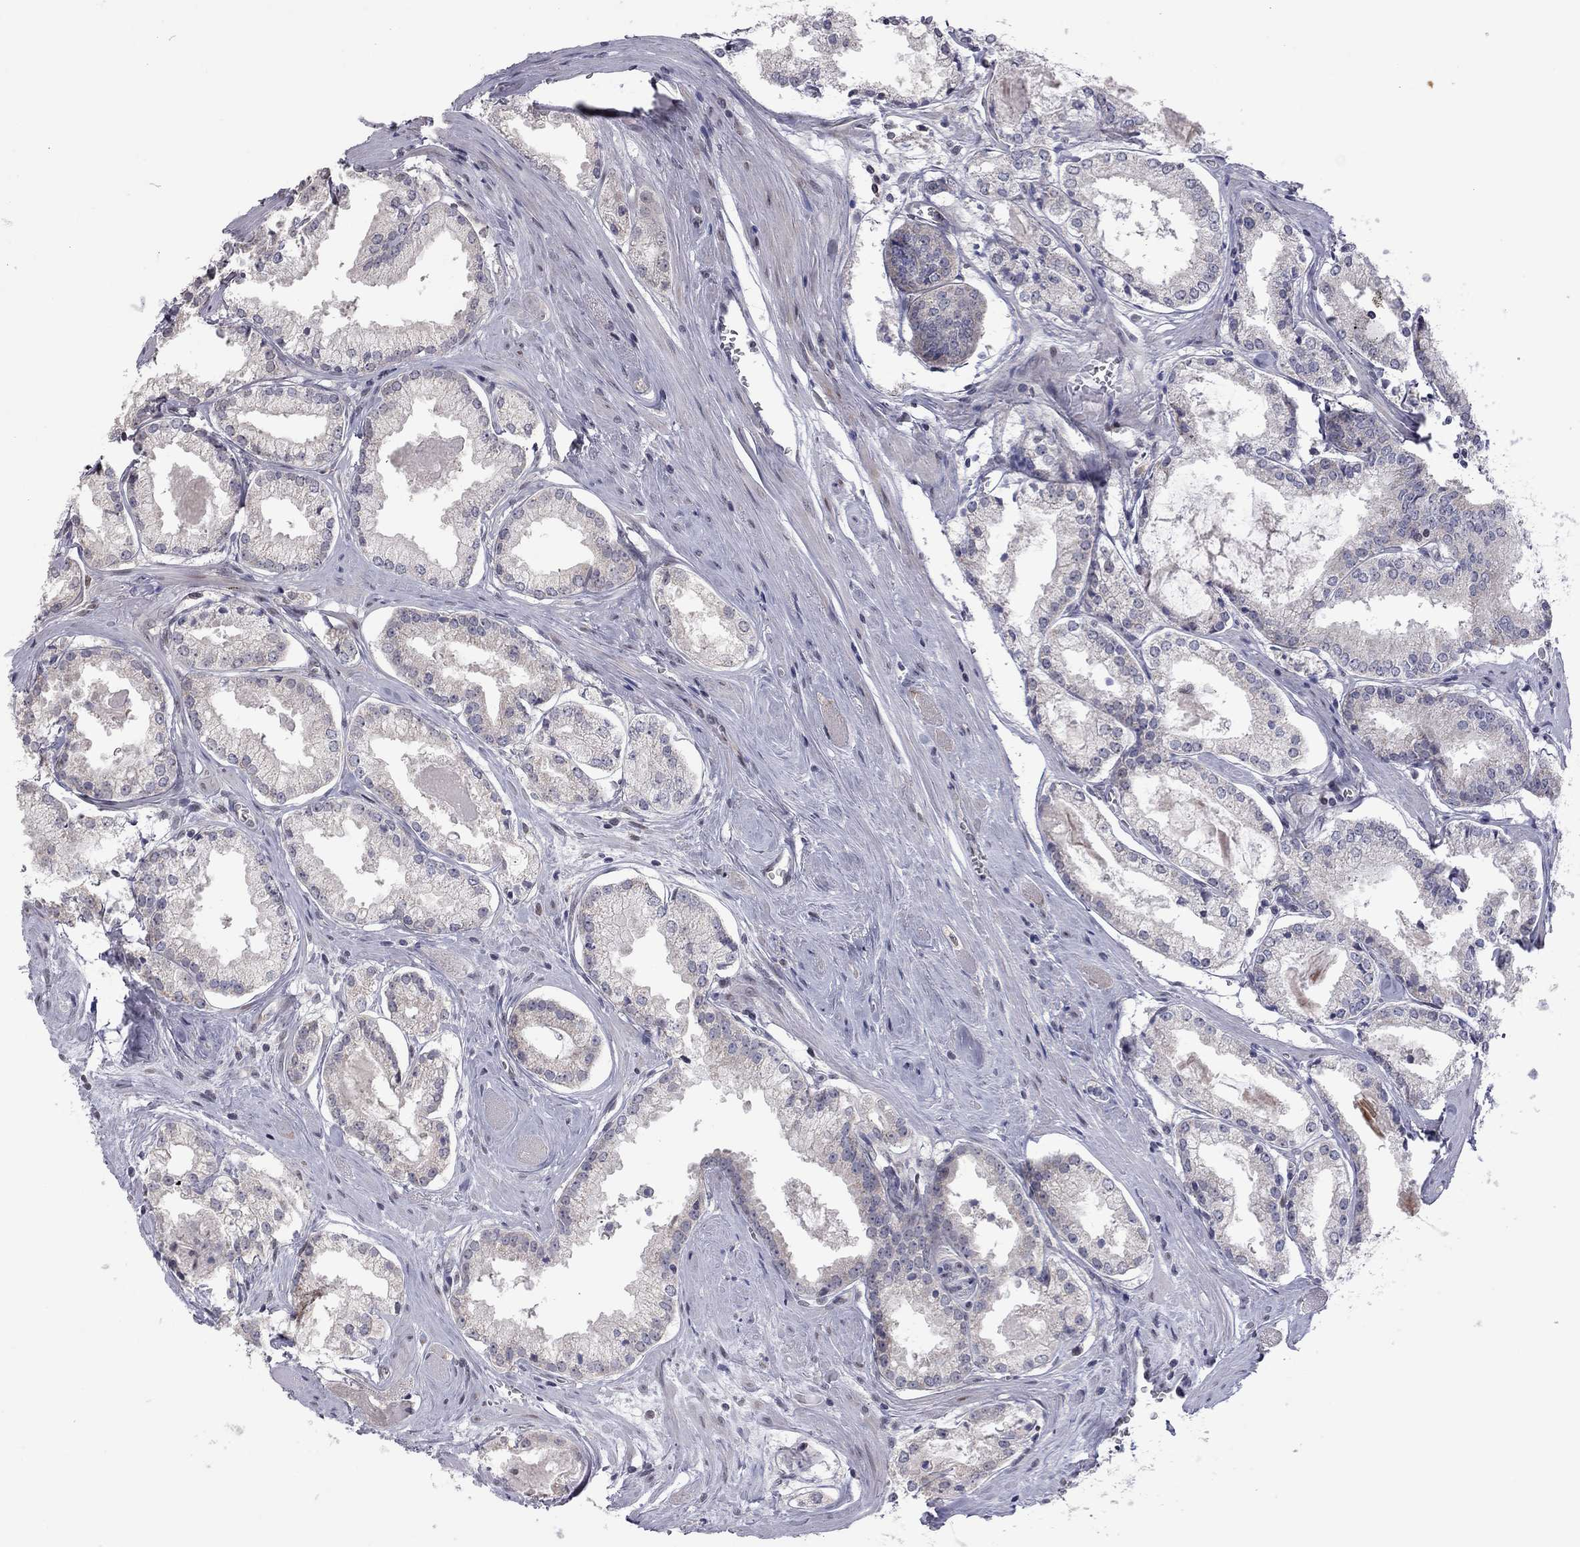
{"staining": {"intensity": "negative", "quantity": "none", "location": "none"}, "tissue": "prostate cancer", "cell_type": "Tumor cells", "image_type": "cancer", "snomed": [{"axis": "morphology", "description": "Adenocarcinoma, NOS"}, {"axis": "topography", "description": "Prostate"}], "caption": "Tumor cells show no significant protein positivity in prostate cancer. The staining was performed using DAB to visualize the protein expression in brown, while the nuclei were stained in blue with hematoxylin (Magnification: 20x).", "gene": "MC3R", "patient": {"sex": "male", "age": 72}}